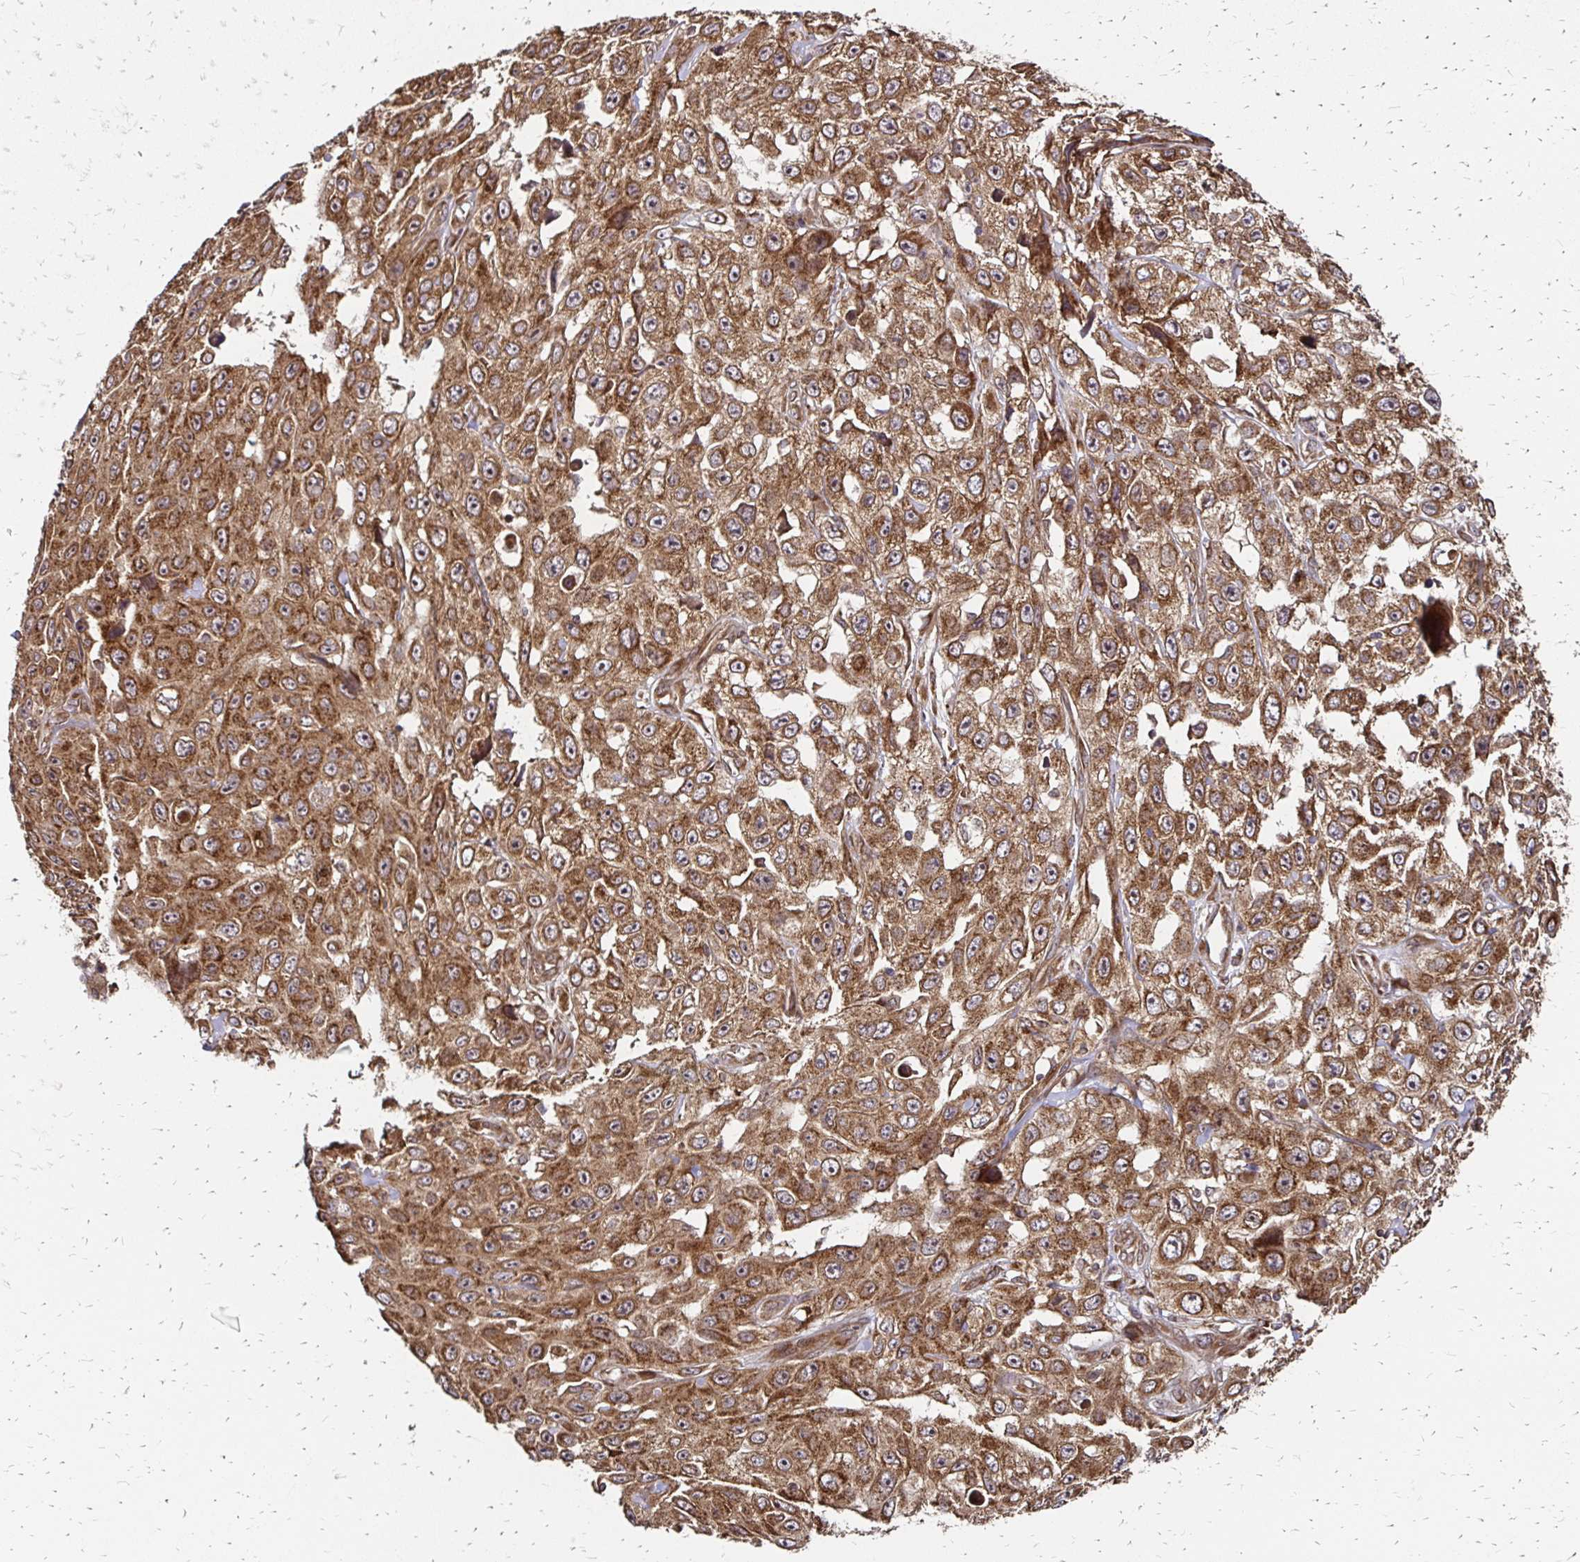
{"staining": {"intensity": "moderate", "quantity": ">75%", "location": "cytoplasmic/membranous"}, "tissue": "skin cancer", "cell_type": "Tumor cells", "image_type": "cancer", "snomed": [{"axis": "morphology", "description": "Squamous cell carcinoma, NOS"}, {"axis": "topography", "description": "Skin"}], "caption": "High-magnification brightfield microscopy of skin squamous cell carcinoma stained with DAB (brown) and counterstained with hematoxylin (blue). tumor cells exhibit moderate cytoplasmic/membranous positivity is present in about>75% of cells. Using DAB (3,3'-diaminobenzidine) (brown) and hematoxylin (blue) stains, captured at high magnification using brightfield microscopy.", "gene": "ZW10", "patient": {"sex": "male", "age": 82}}